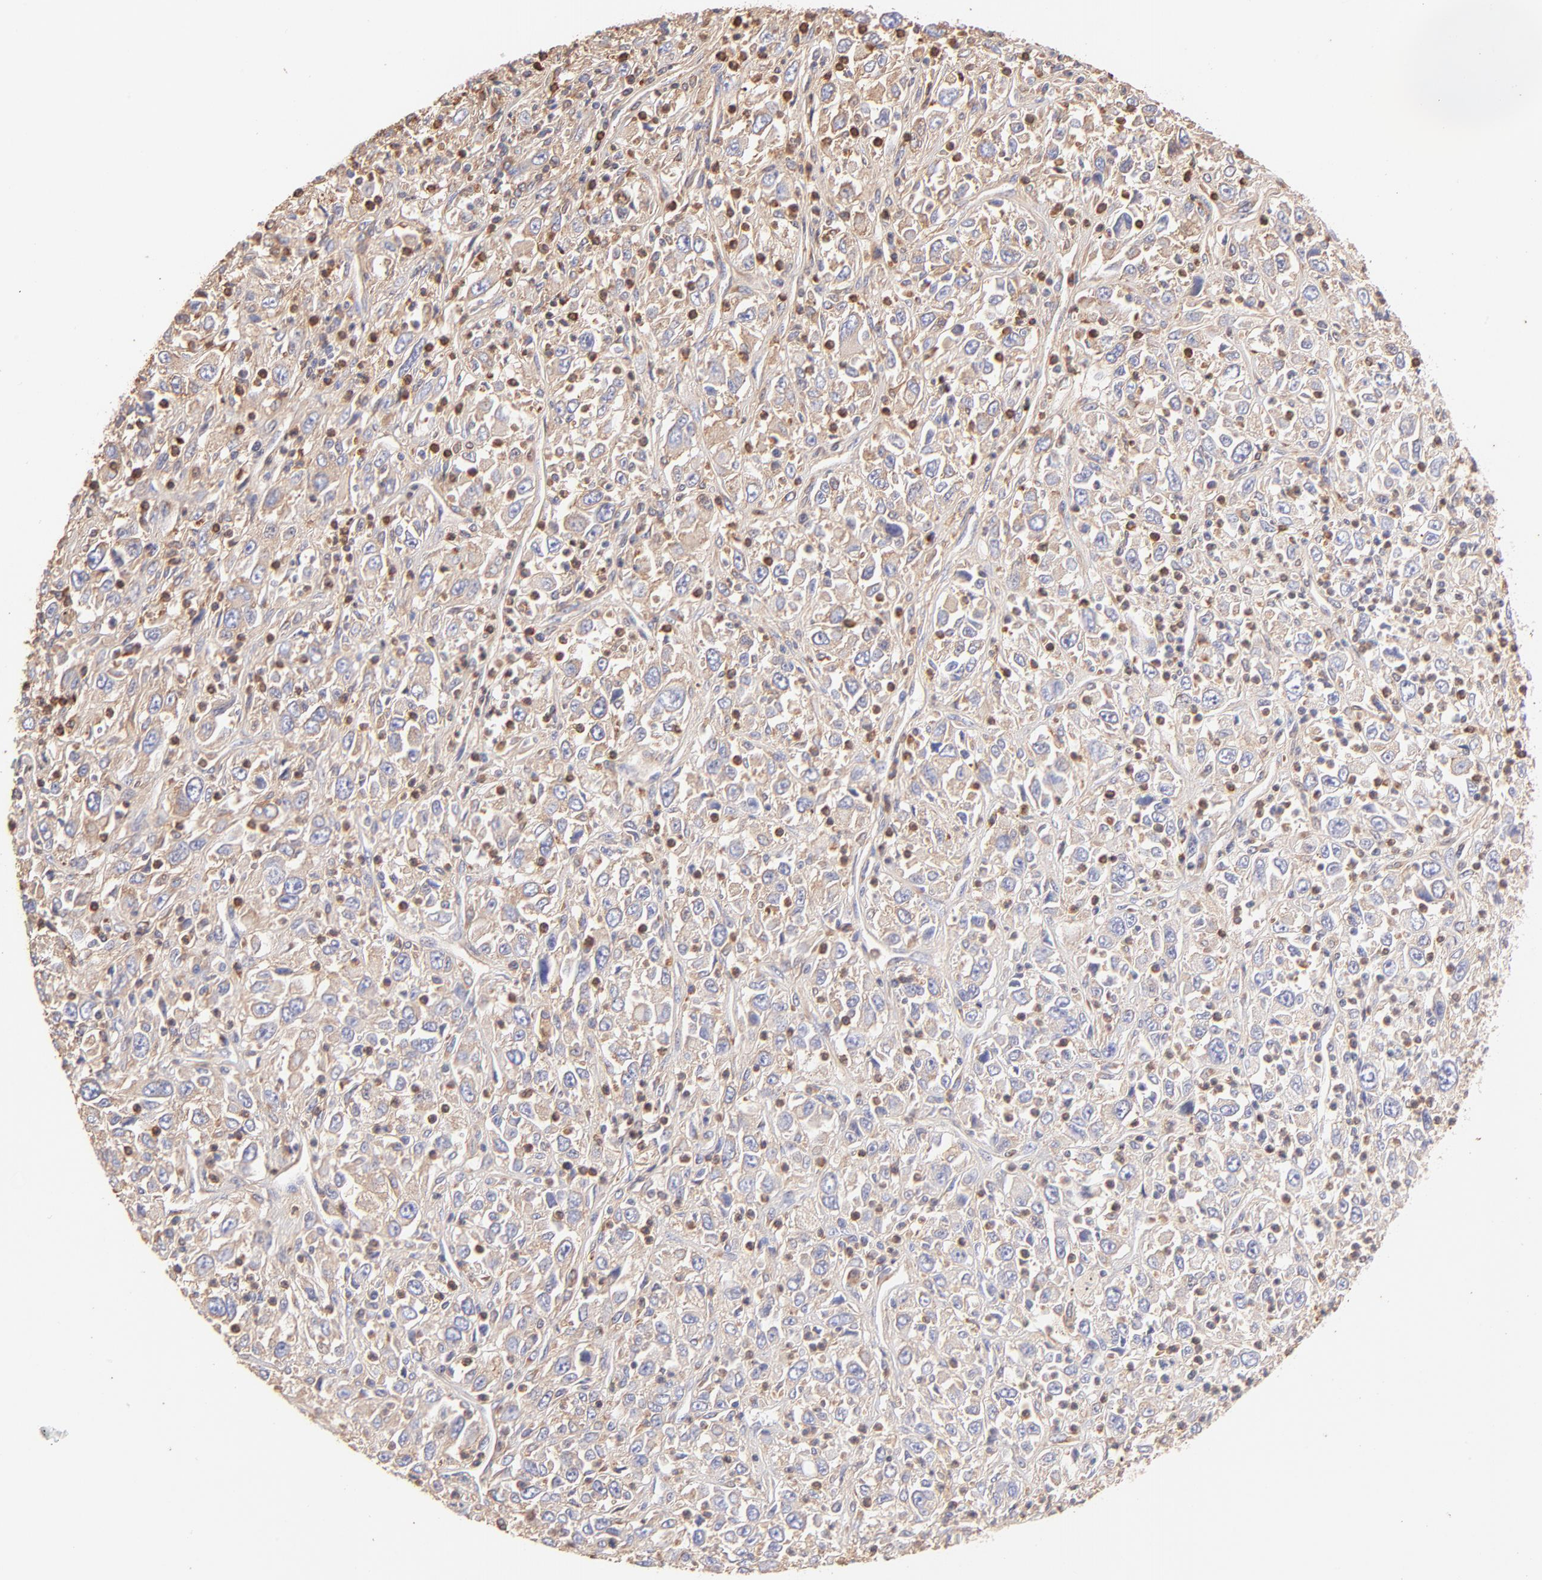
{"staining": {"intensity": "weak", "quantity": ">75%", "location": "cytoplasmic/membranous"}, "tissue": "melanoma", "cell_type": "Tumor cells", "image_type": "cancer", "snomed": [{"axis": "morphology", "description": "Malignant melanoma, Metastatic site"}, {"axis": "topography", "description": "Skin"}], "caption": "Tumor cells display weak cytoplasmic/membranous expression in approximately >75% of cells in melanoma.", "gene": "BGN", "patient": {"sex": "female", "age": 56}}